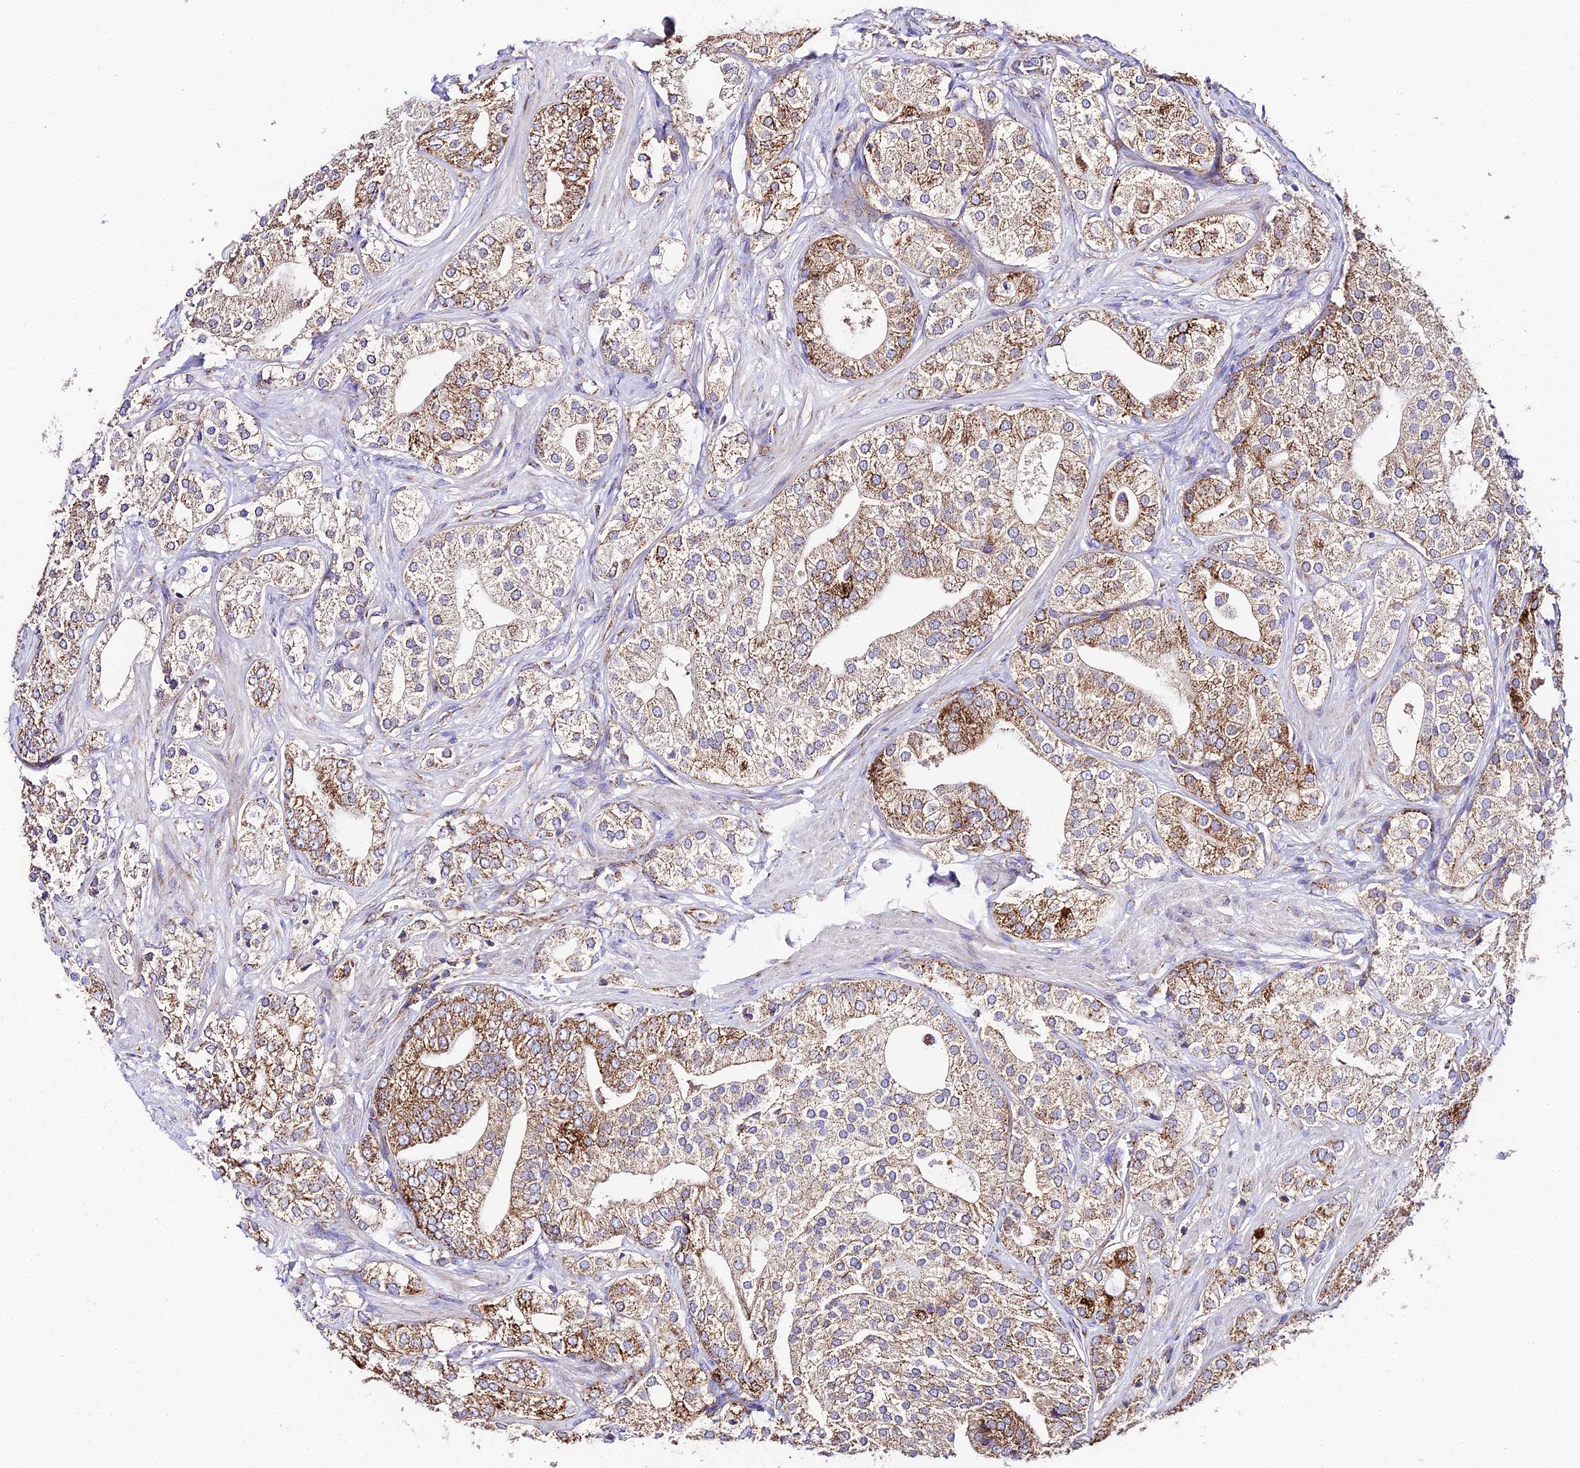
{"staining": {"intensity": "moderate", "quantity": ">75%", "location": "cytoplasmic/membranous"}, "tissue": "prostate cancer", "cell_type": "Tumor cells", "image_type": "cancer", "snomed": [{"axis": "morphology", "description": "Adenocarcinoma, High grade"}, {"axis": "topography", "description": "Prostate"}], "caption": "Tumor cells demonstrate moderate cytoplasmic/membranous positivity in approximately >75% of cells in prostate cancer (high-grade adenocarcinoma).", "gene": "OCIAD1", "patient": {"sex": "male", "age": 50}}